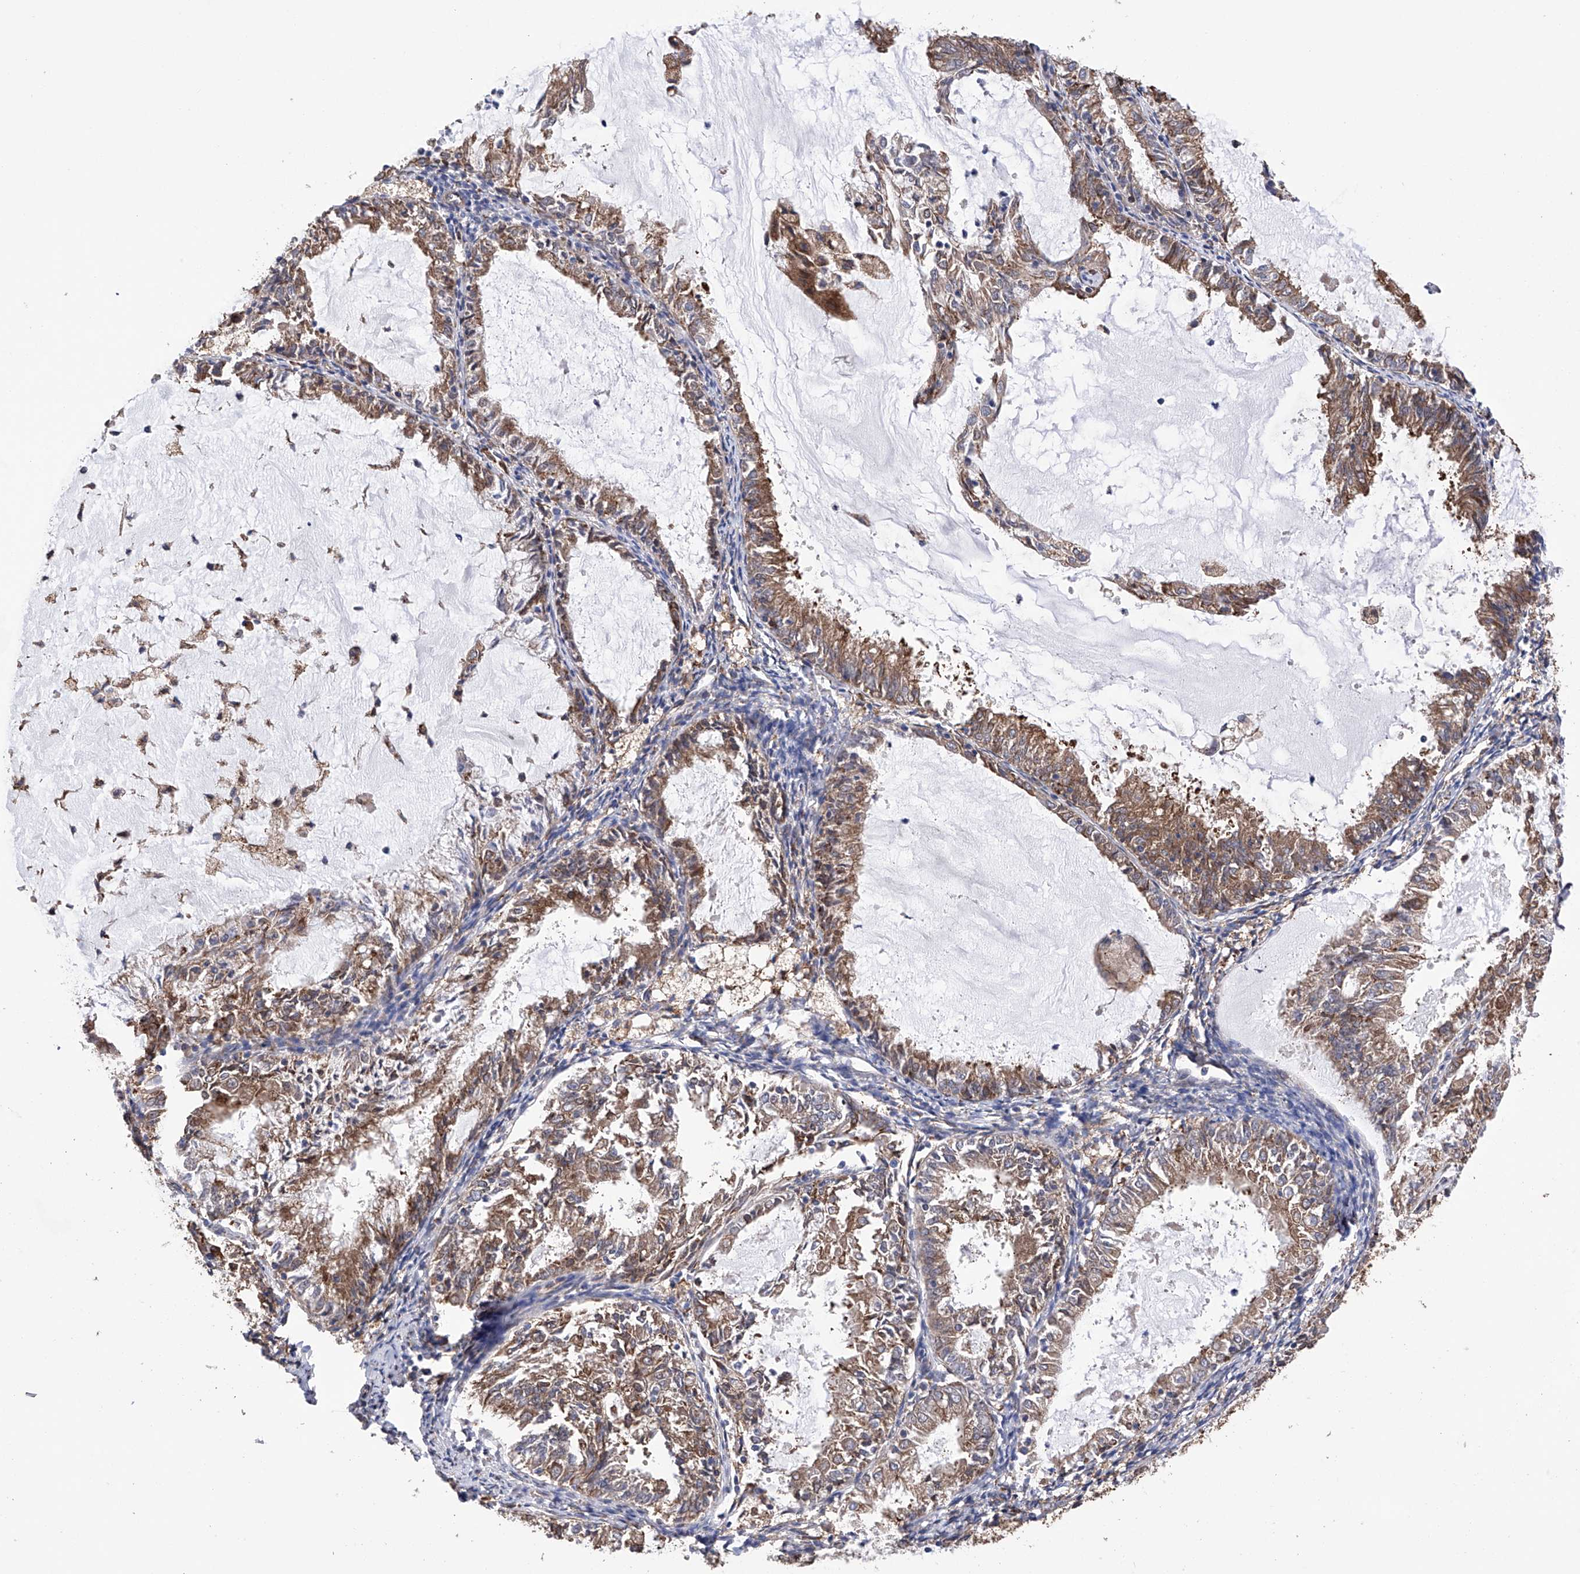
{"staining": {"intensity": "moderate", "quantity": ">75%", "location": "cytoplasmic/membranous"}, "tissue": "endometrial cancer", "cell_type": "Tumor cells", "image_type": "cancer", "snomed": [{"axis": "morphology", "description": "Adenocarcinoma, NOS"}, {"axis": "topography", "description": "Endometrium"}], "caption": "Immunohistochemistry of endometrial cancer (adenocarcinoma) displays medium levels of moderate cytoplasmic/membranous staining in about >75% of tumor cells. The protein is stained brown, and the nuclei are stained in blue (DAB (3,3'-diaminobenzidine) IHC with brightfield microscopy, high magnification).", "gene": "DNAH8", "patient": {"sex": "female", "age": 57}}